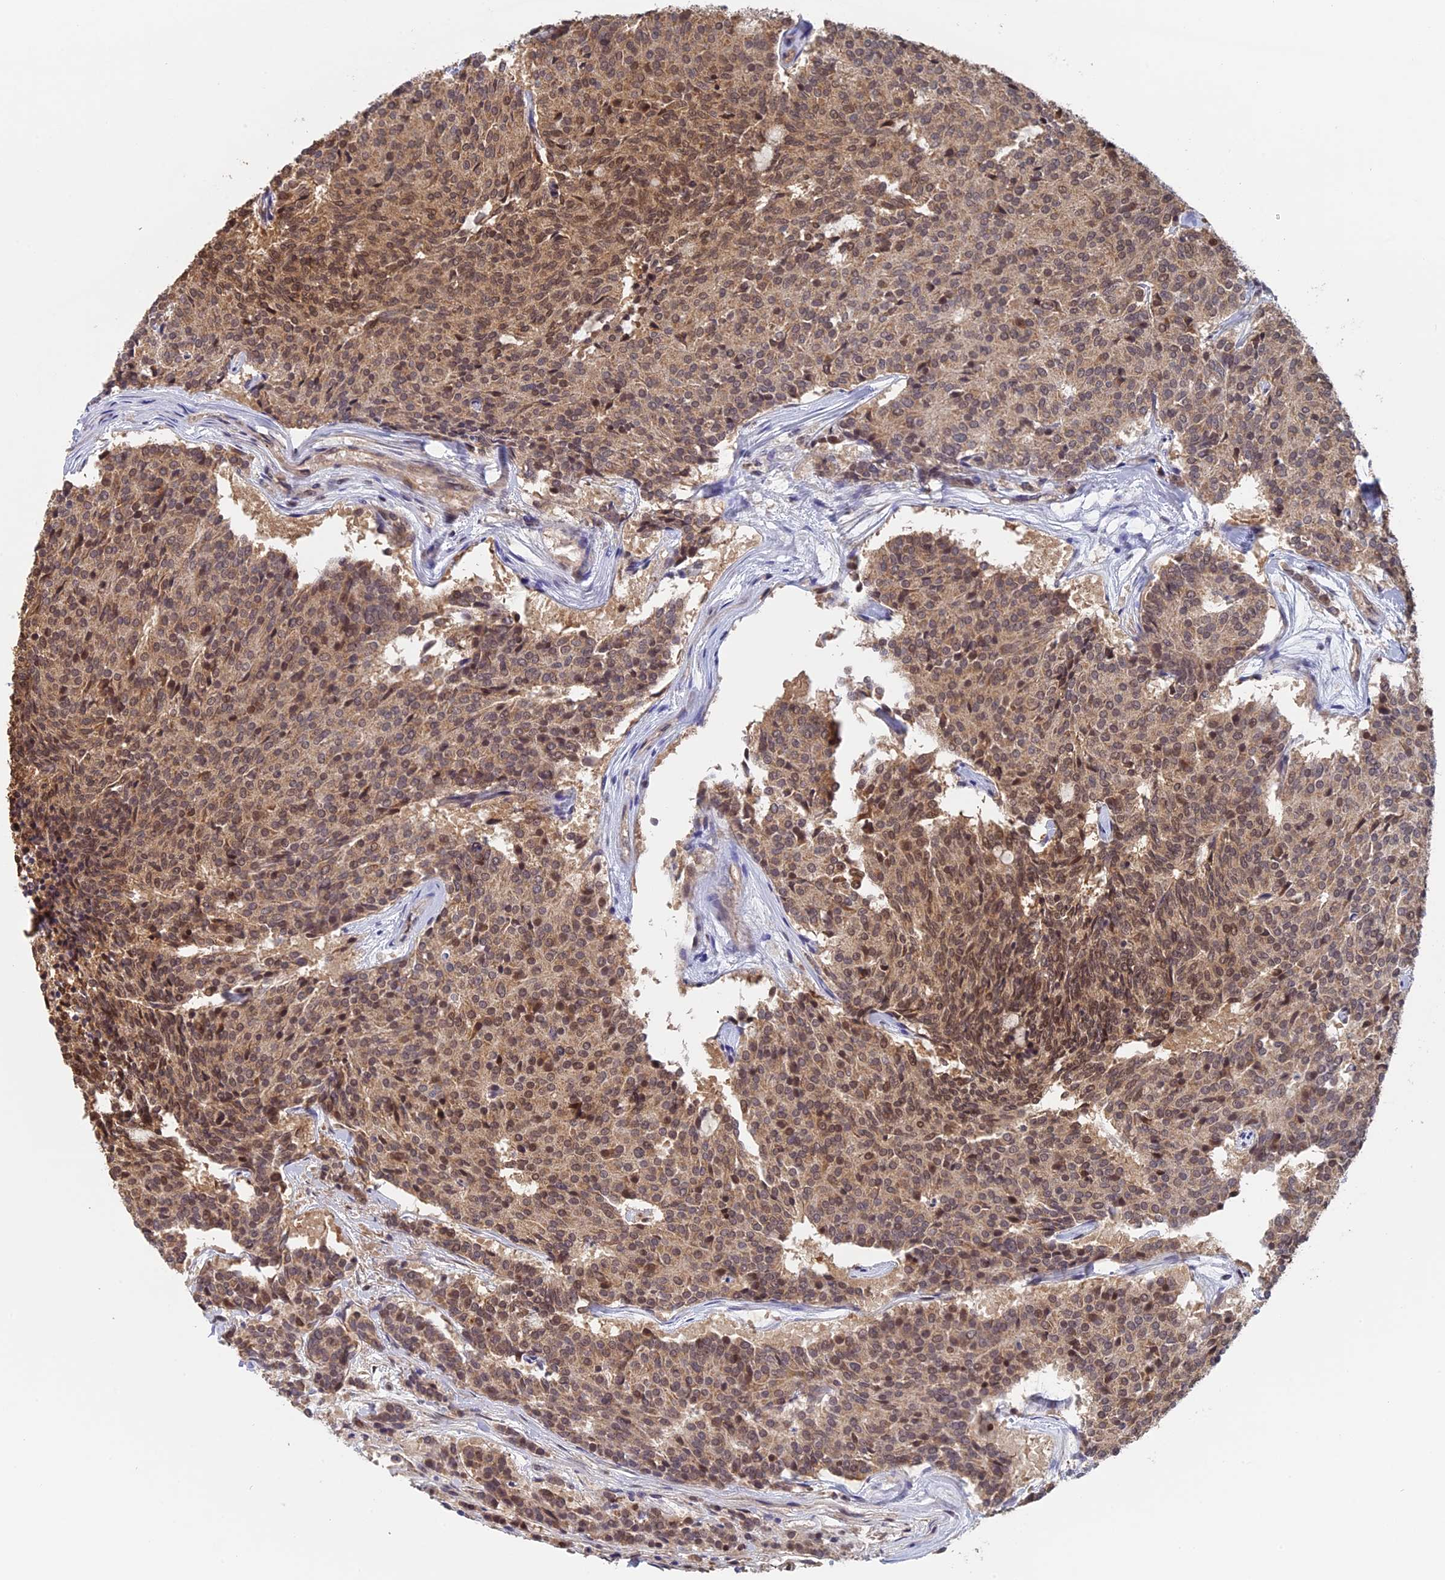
{"staining": {"intensity": "moderate", "quantity": ">75%", "location": "cytoplasmic/membranous,nuclear"}, "tissue": "carcinoid", "cell_type": "Tumor cells", "image_type": "cancer", "snomed": [{"axis": "morphology", "description": "Carcinoid, malignant, NOS"}, {"axis": "topography", "description": "Pancreas"}], "caption": "Tumor cells demonstrate medium levels of moderate cytoplasmic/membranous and nuclear positivity in approximately >75% of cells in carcinoid.", "gene": "FAM98C", "patient": {"sex": "female", "age": 54}}